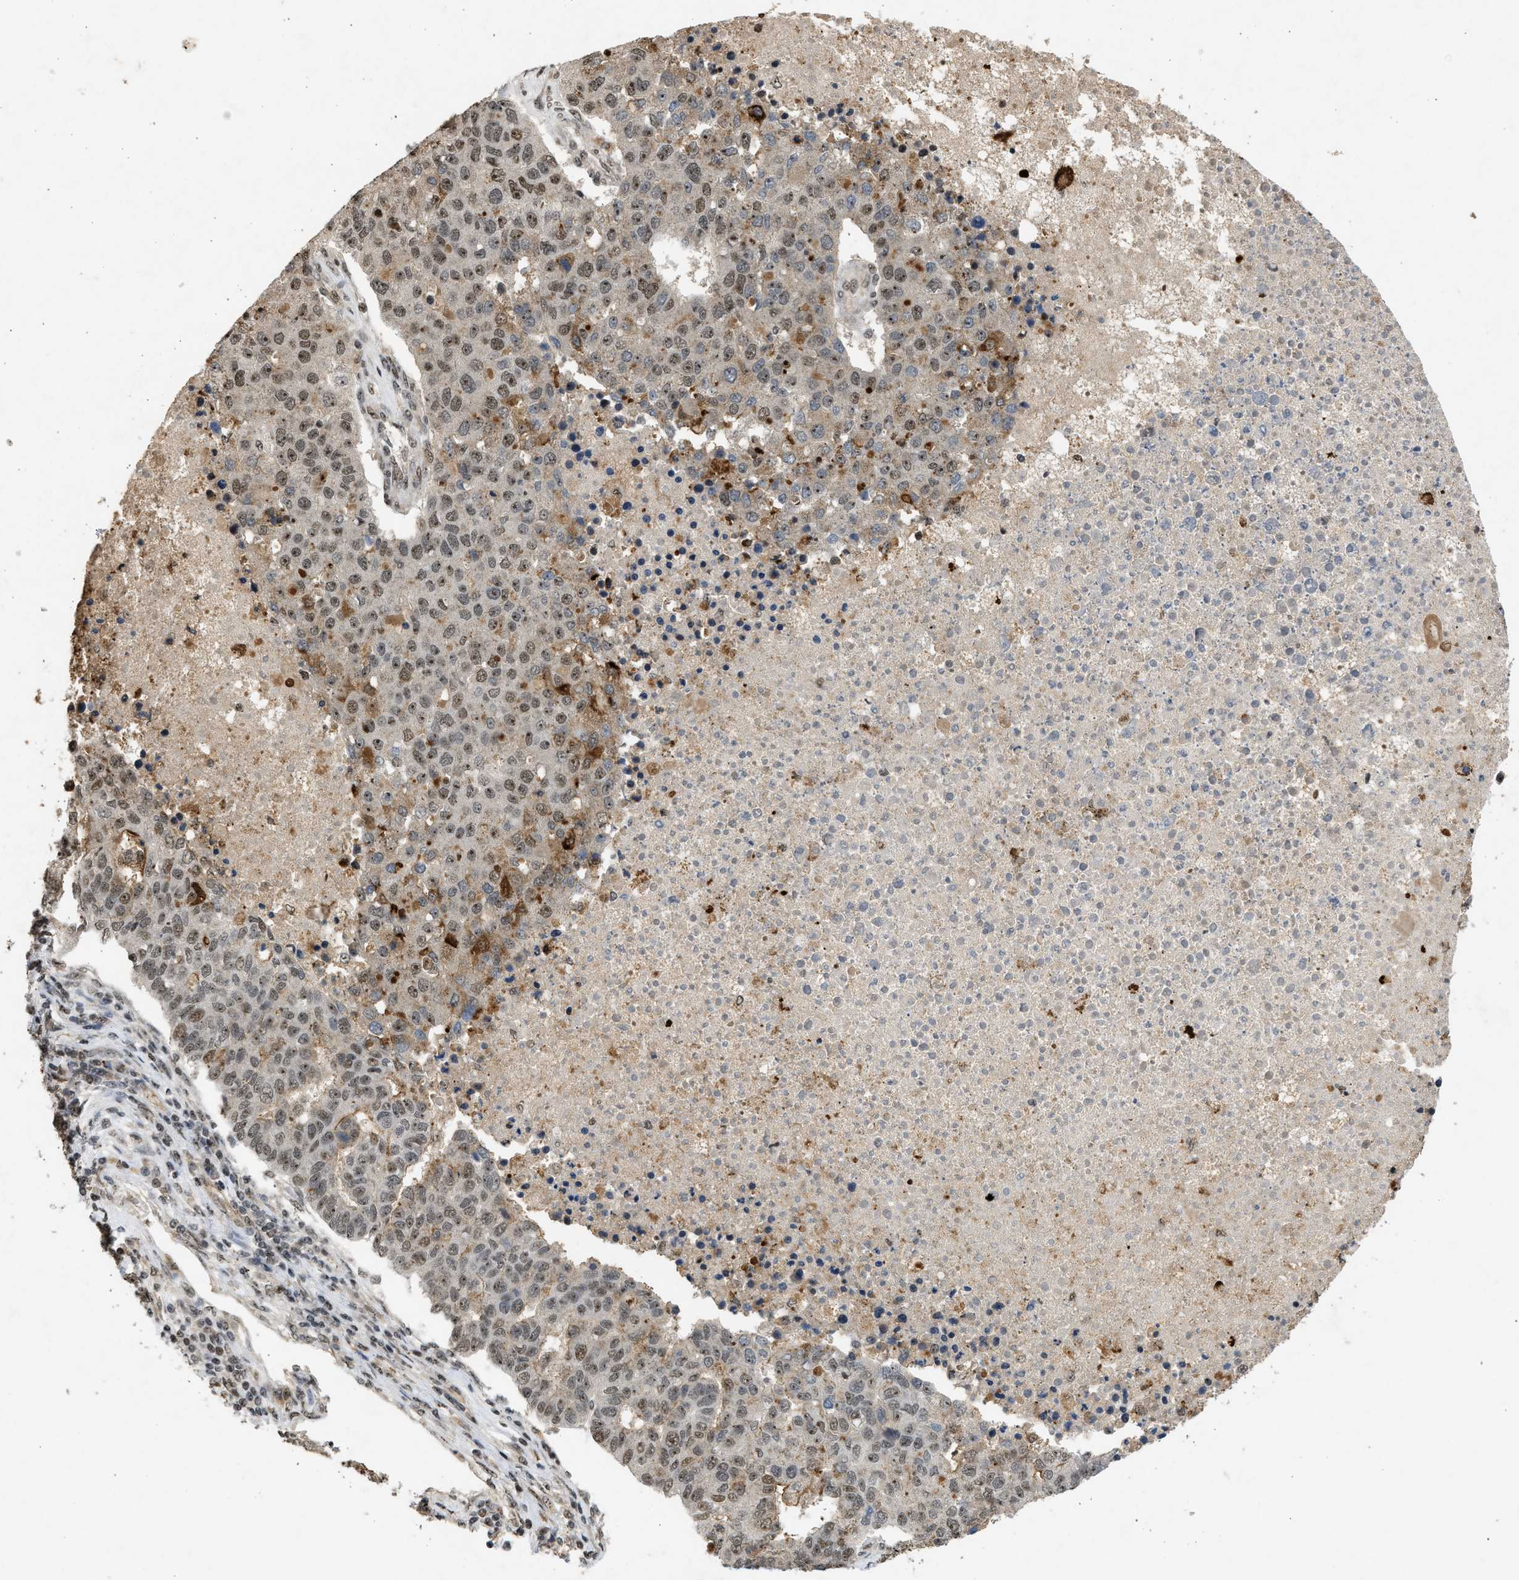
{"staining": {"intensity": "moderate", "quantity": ">75%", "location": "nuclear"}, "tissue": "pancreatic cancer", "cell_type": "Tumor cells", "image_type": "cancer", "snomed": [{"axis": "morphology", "description": "Adenocarcinoma, NOS"}, {"axis": "topography", "description": "Pancreas"}], "caption": "Tumor cells display medium levels of moderate nuclear expression in approximately >75% of cells in human pancreatic adenocarcinoma.", "gene": "TFDP2", "patient": {"sex": "female", "age": 61}}